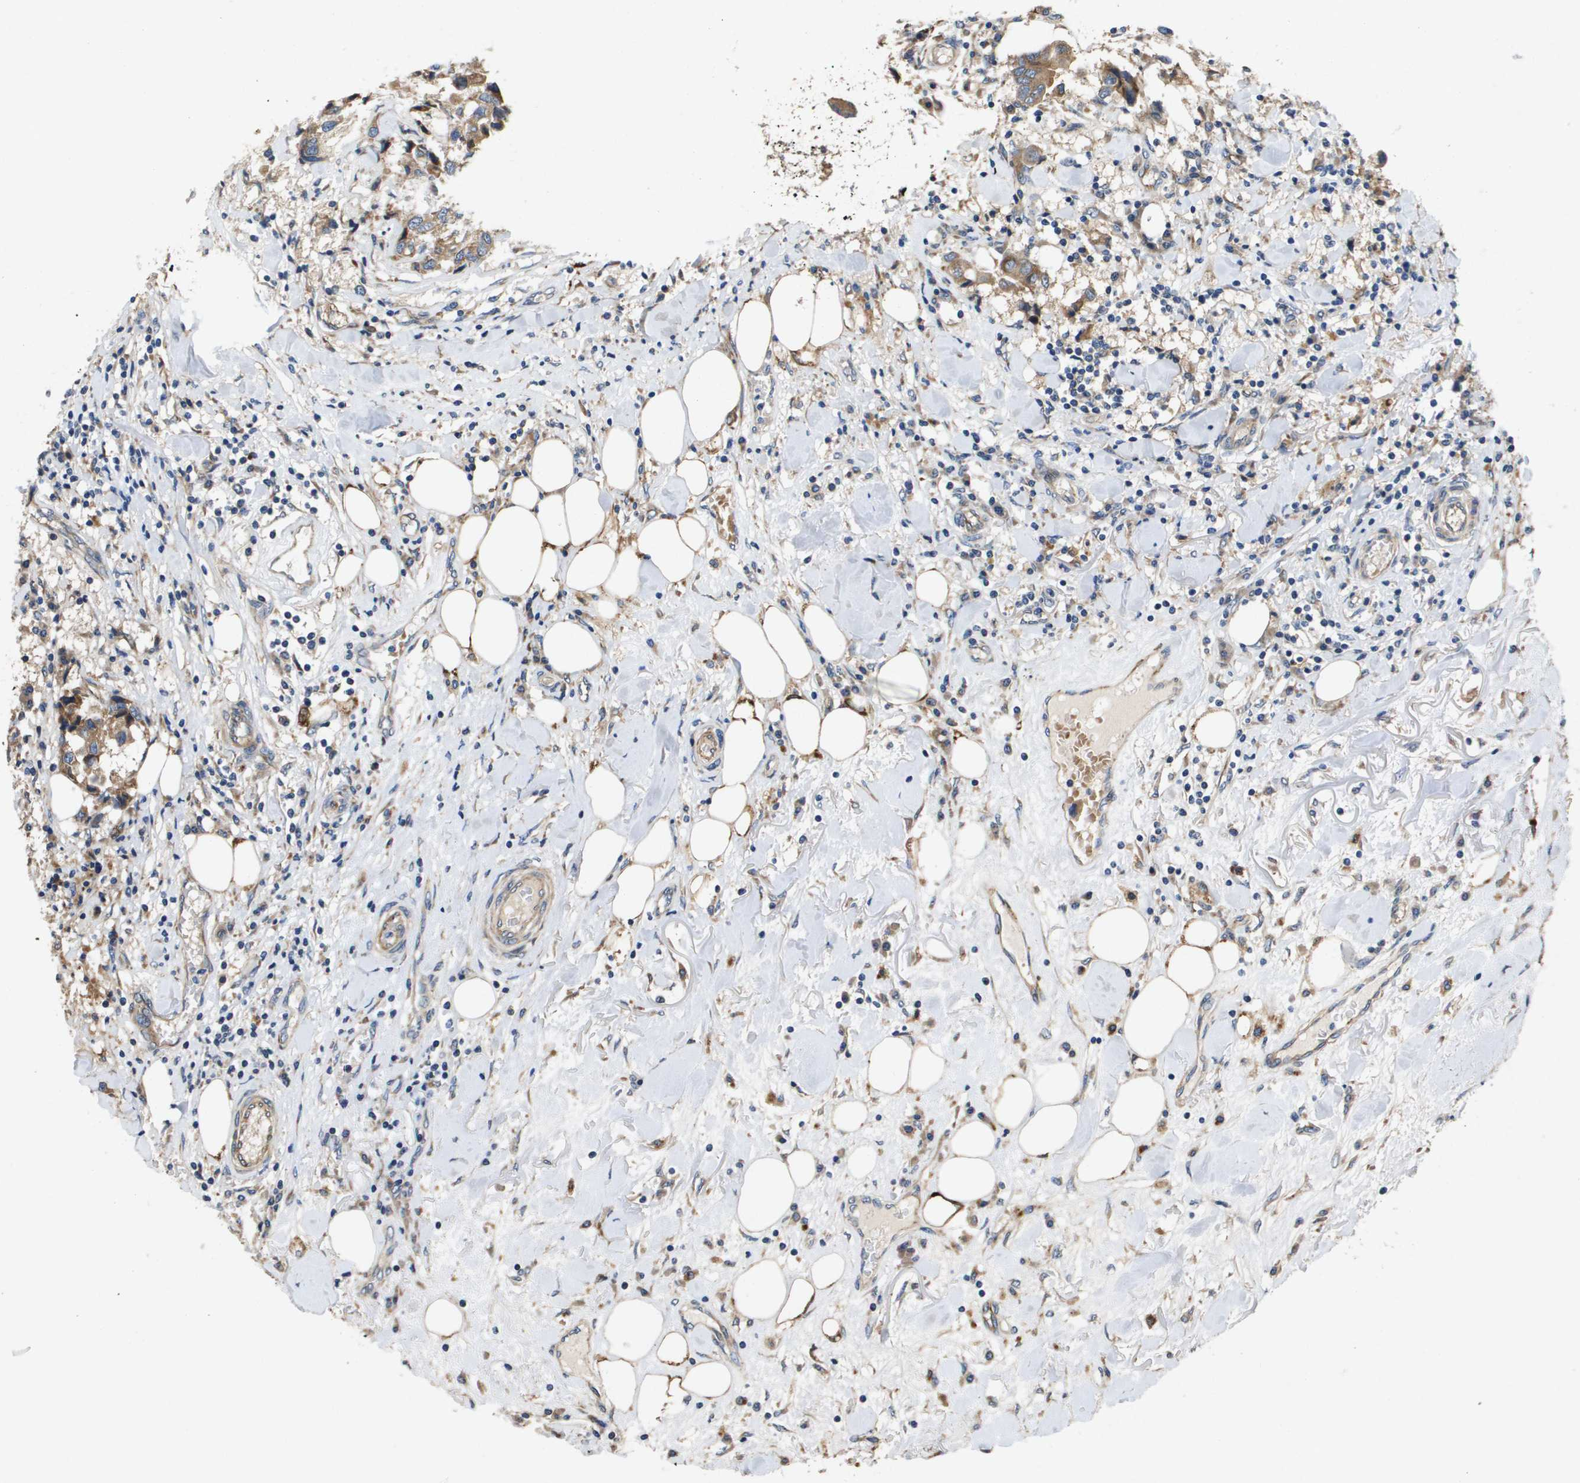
{"staining": {"intensity": "weak", "quantity": ">75%", "location": "cytoplasmic/membranous"}, "tissue": "breast cancer", "cell_type": "Tumor cells", "image_type": "cancer", "snomed": [{"axis": "morphology", "description": "Duct carcinoma"}, {"axis": "topography", "description": "Breast"}], "caption": "Protein expression analysis of breast infiltrating ductal carcinoma reveals weak cytoplasmic/membranous positivity in about >75% of tumor cells.", "gene": "ENTPD2", "patient": {"sex": "female", "age": 80}}